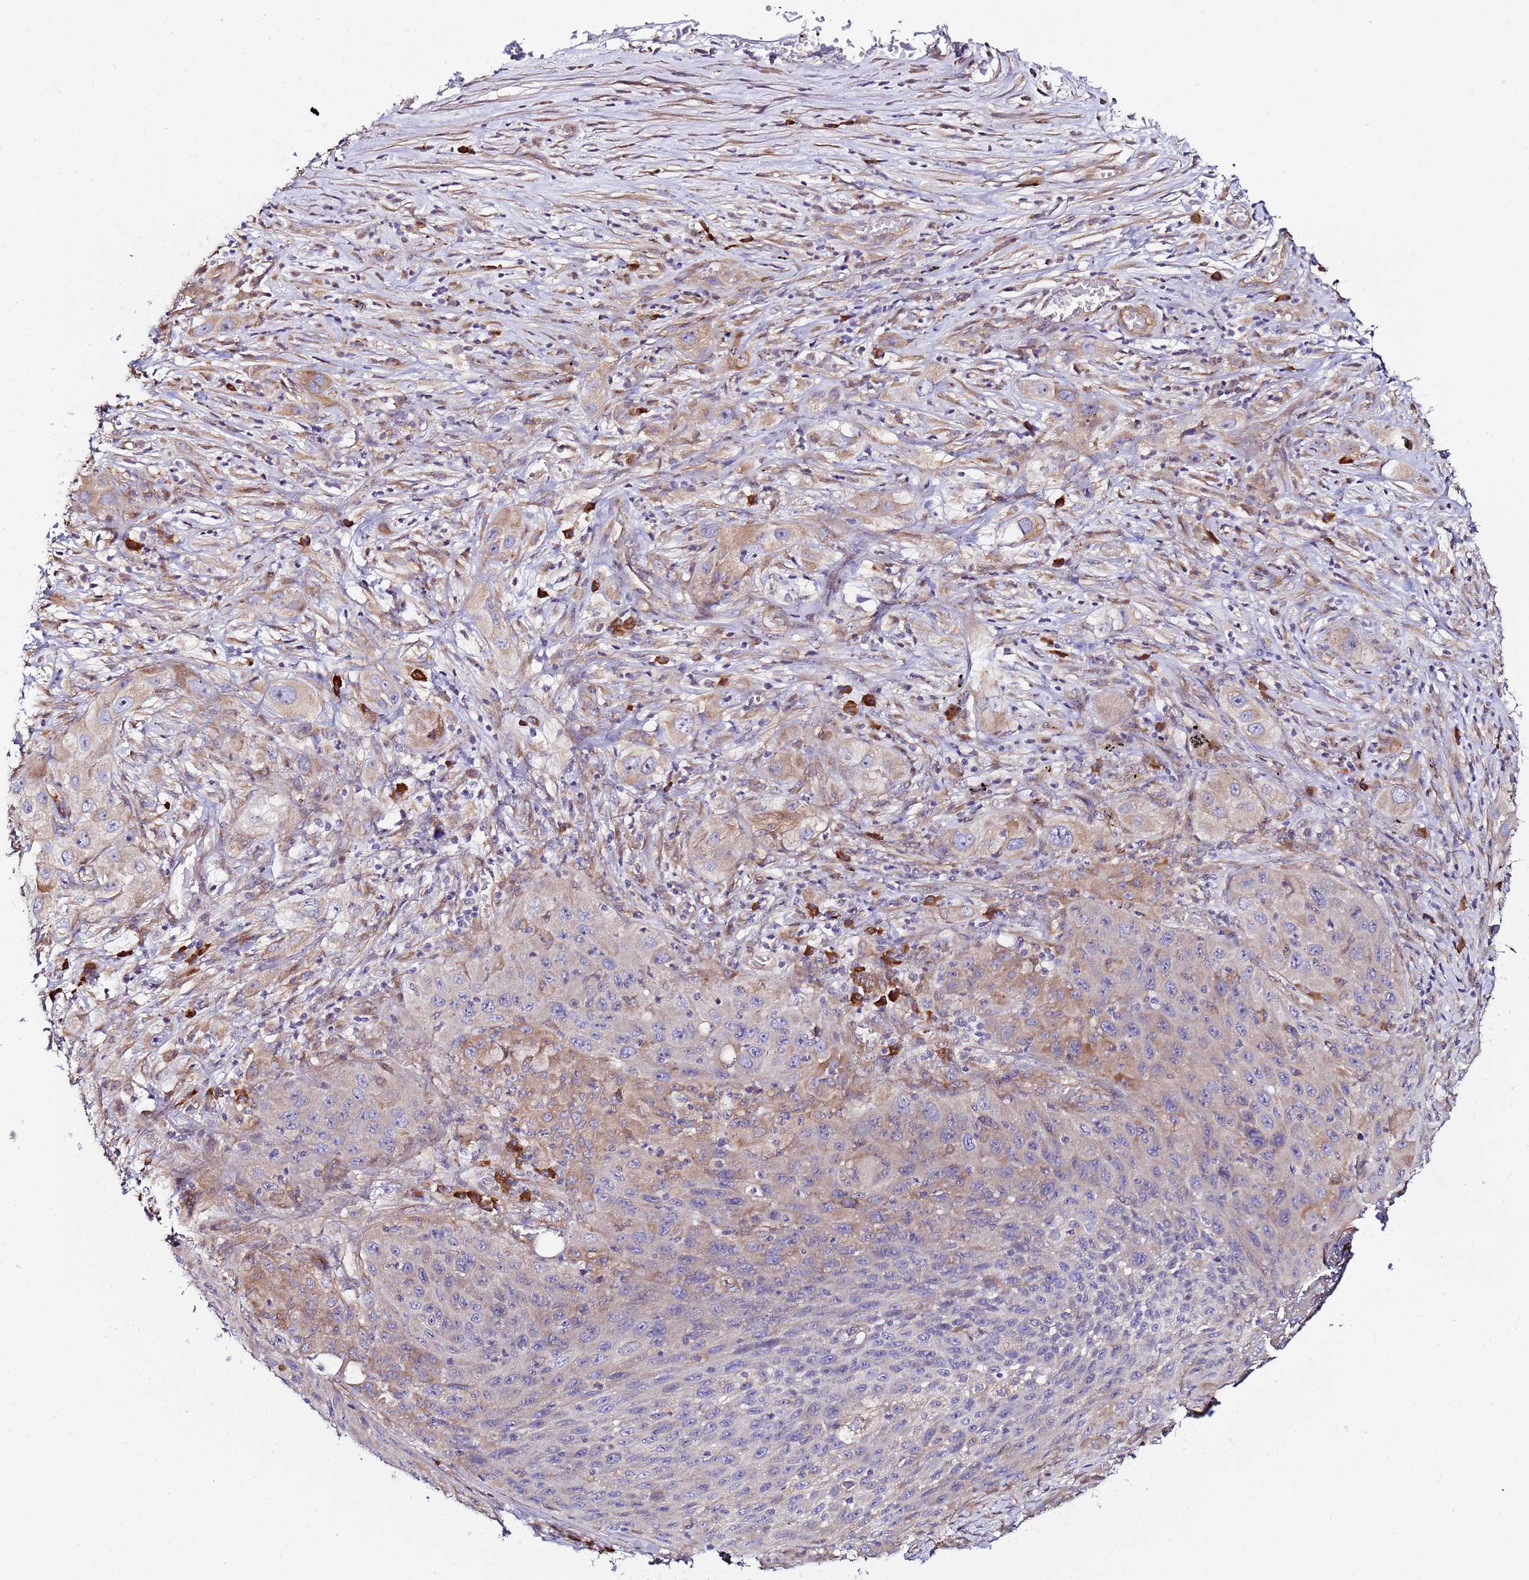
{"staining": {"intensity": "weak", "quantity": ">75%", "location": "cytoplasmic/membranous"}, "tissue": "lung cancer", "cell_type": "Tumor cells", "image_type": "cancer", "snomed": [{"axis": "morphology", "description": "Squamous cell carcinoma, NOS"}, {"axis": "topography", "description": "Lung"}], "caption": "This image shows lung cancer stained with immunohistochemistry to label a protein in brown. The cytoplasmic/membranous of tumor cells show weak positivity for the protein. Nuclei are counter-stained blue.", "gene": "JRKL", "patient": {"sex": "female", "age": 69}}